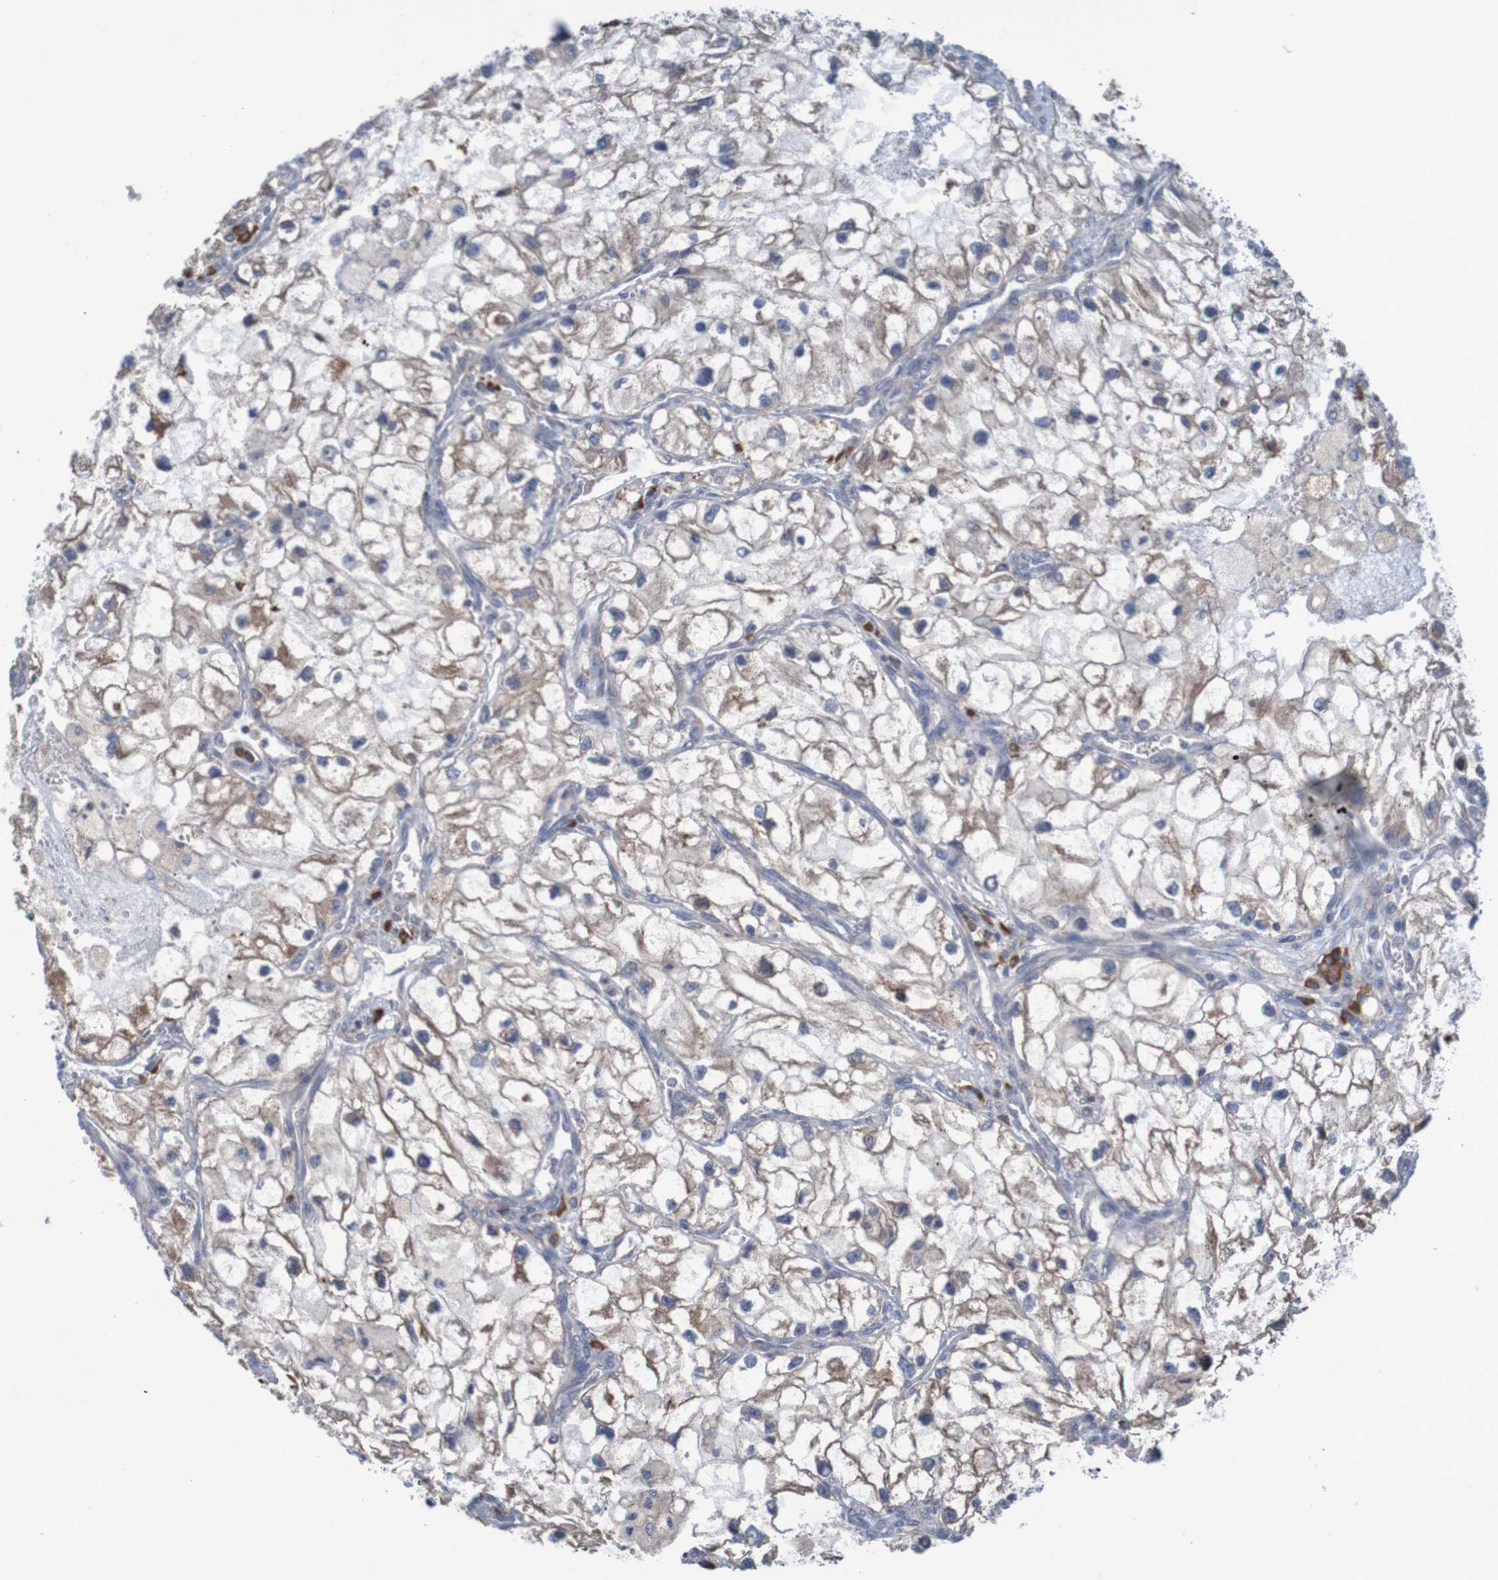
{"staining": {"intensity": "moderate", "quantity": ">75%", "location": "cytoplasmic/membranous"}, "tissue": "renal cancer", "cell_type": "Tumor cells", "image_type": "cancer", "snomed": [{"axis": "morphology", "description": "Adenocarcinoma, NOS"}, {"axis": "topography", "description": "Kidney"}], "caption": "Protein positivity by immunohistochemistry (IHC) demonstrates moderate cytoplasmic/membranous positivity in approximately >75% of tumor cells in adenocarcinoma (renal).", "gene": "CLDN18", "patient": {"sex": "female", "age": 70}}